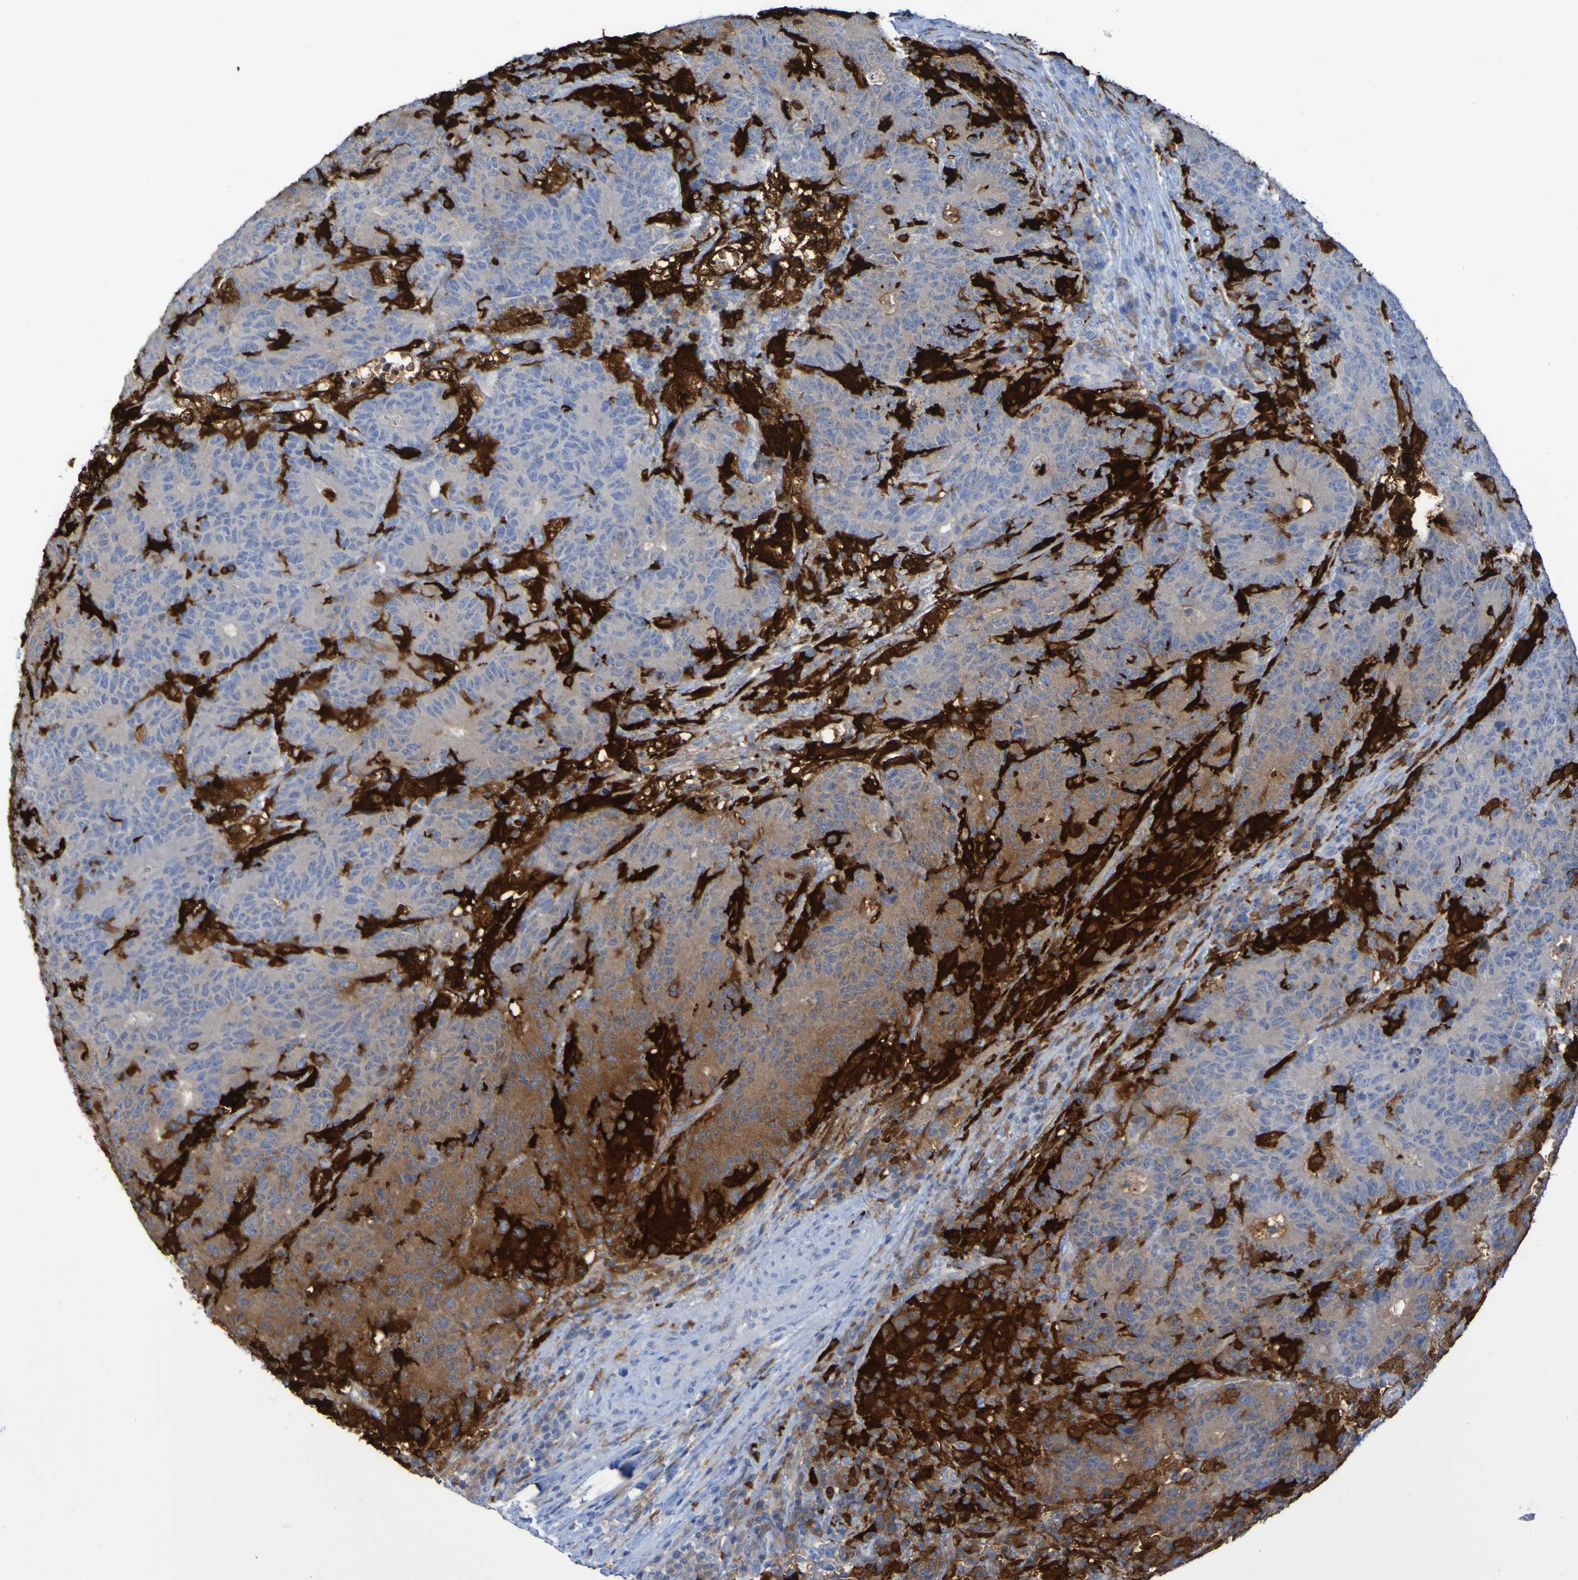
{"staining": {"intensity": "moderate", "quantity": "<25%", "location": "cytoplasmic/membranous"}, "tissue": "colorectal cancer", "cell_type": "Tumor cells", "image_type": "cancer", "snomed": [{"axis": "morphology", "description": "Normal tissue, NOS"}, {"axis": "morphology", "description": "Adenocarcinoma, NOS"}, {"axis": "topography", "description": "Colon"}], "caption": "About <25% of tumor cells in colorectal cancer (adenocarcinoma) display moderate cytoplasmic/membranous protein staining as visualized by brown immunohistochemical staining.", "gene": "MPPE1", "patient": {"sex": "female", "age": 75}}